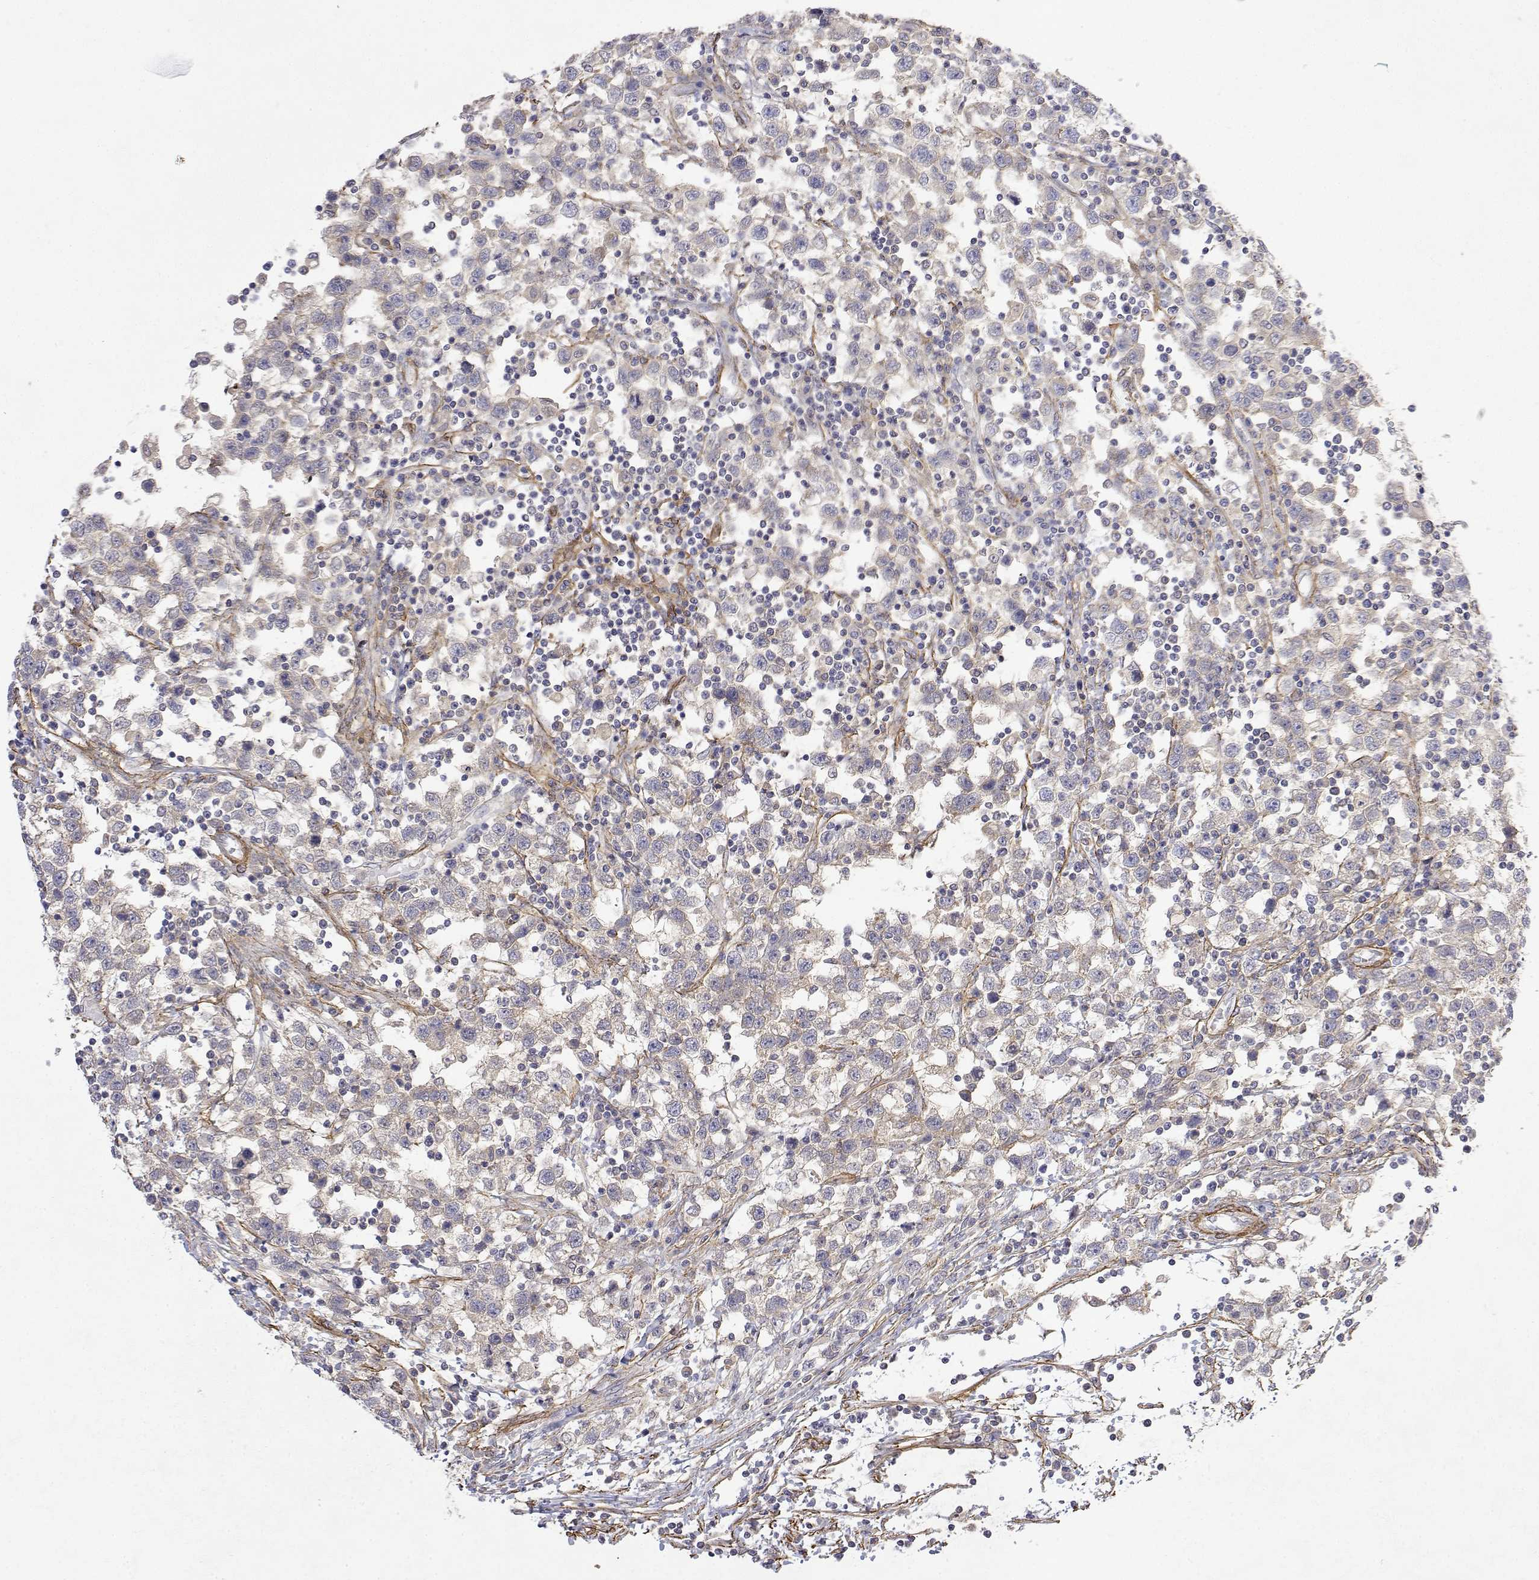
{"staining": {"intensity": "negative", "quantity": "none", "location": "none"}, "tissue": "testis cancer", "cell_type": "Tumor cells", "image_type": "cancer", "snomed": [{"axis": "morphology", "description": "Seminoma, NOS"}, {"axis": "topography", "description": "Testis"}], "caption": "Photomicrograph shows no protein staining in tumor cells of seminoma (testis) tissue. Brightfield microscopy of IHC stained with DAB (brown) and hematoxylin (blue), captured at high magnification.", "gene": "SOWAHD", "patient": {"sex": "male", "age": 34}}